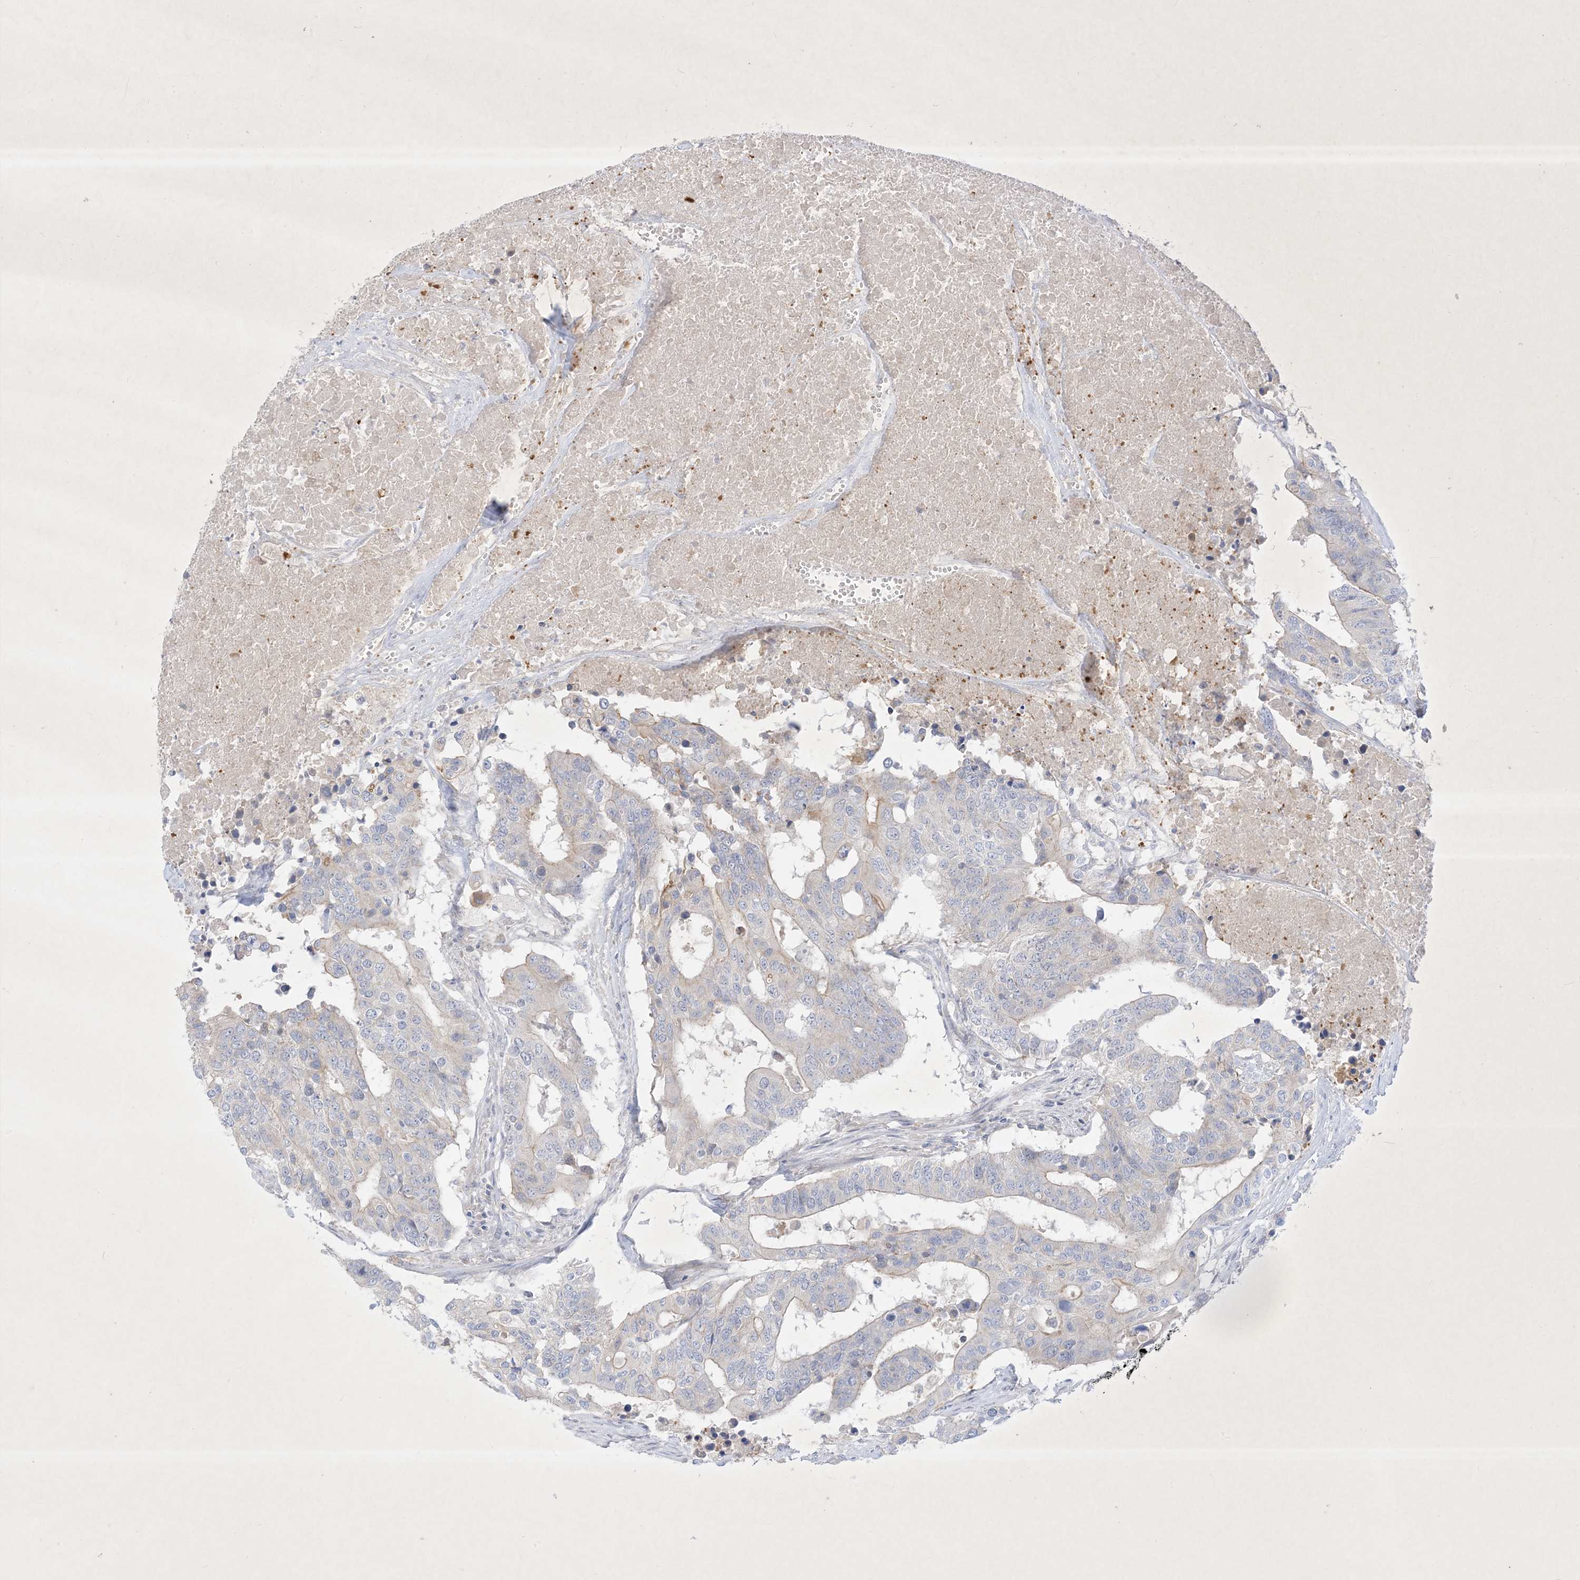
{"staining": {"intensity": "weak", "quantity": "<25%", "location": "cytoplasmic/membranous"}, "tissue": "colorectal cancer", "cell_type": "Tumor cells", "image_type": "cancer", "snomed": [{"axis": "morphology", "description": "Adenocarcinoma, NOS"}, {"axis": "topography", "description": "Colon"}], "caption": "The image displays no staining of tumor cells in colorectal cancer.", "gene": "PLEKHA3", "patient": {"sex": "male", "age": 77}}